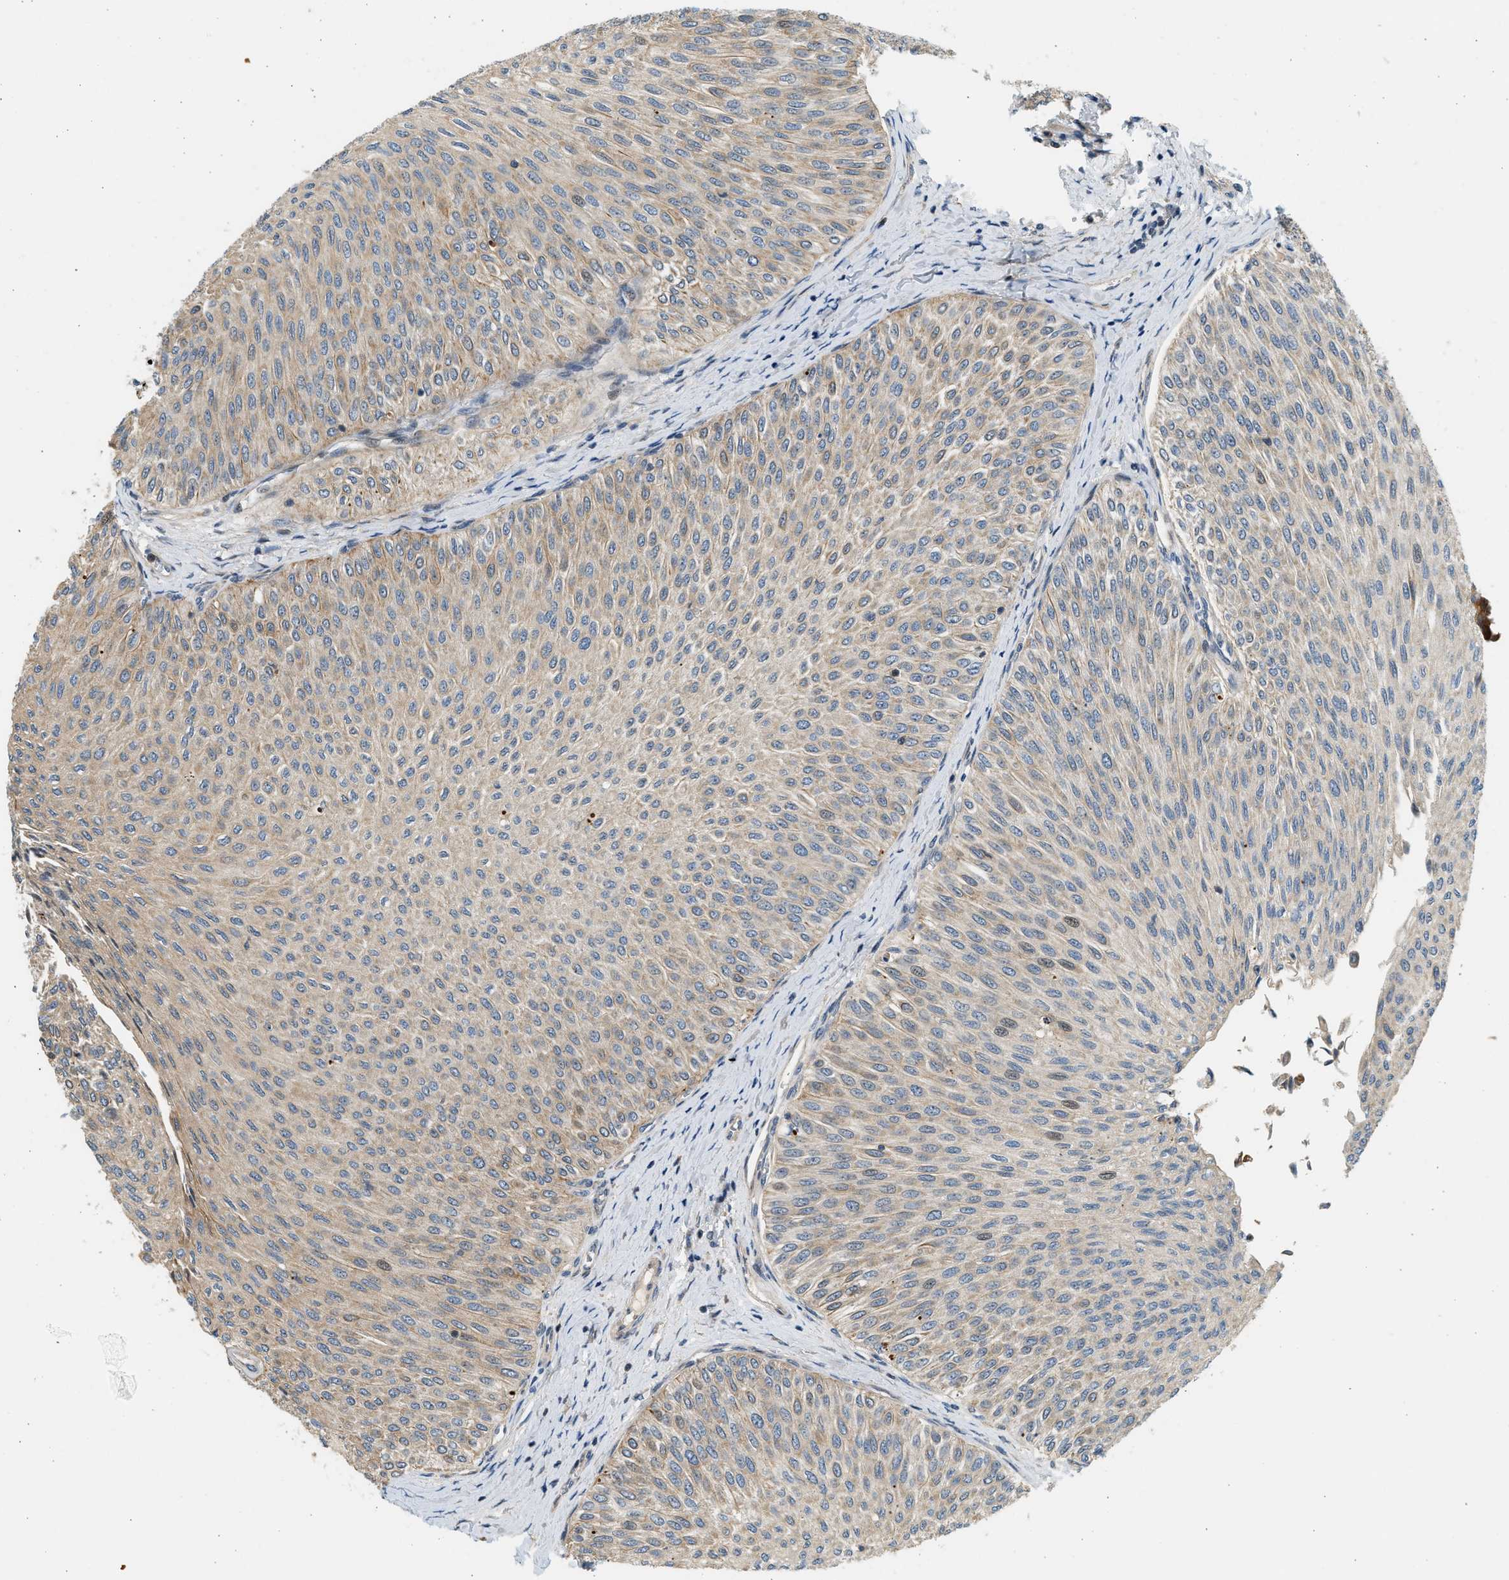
{"staining": {"intensity": "weak", "quantity": "25%-75%", "location": "cytoplasmic/membranous"}, "tissue": "urothelial cancer", "cell_type": "Tumor cells", "image_type": "cancer", "snomed": [{"axis": "morphology", "description": "Urothelial carcinoma, Low grade"}, {"axis": "topography", "description": "Urinary bladder"}], "caption": "Brown immunohistochemical staining in urothelial cancer demonstrates weak cytoplasmic/membranous positivity in about 25%-75% of tumor cells.", "gene": "NRSN2", "patient": {"sex": "male", "age": 78}}